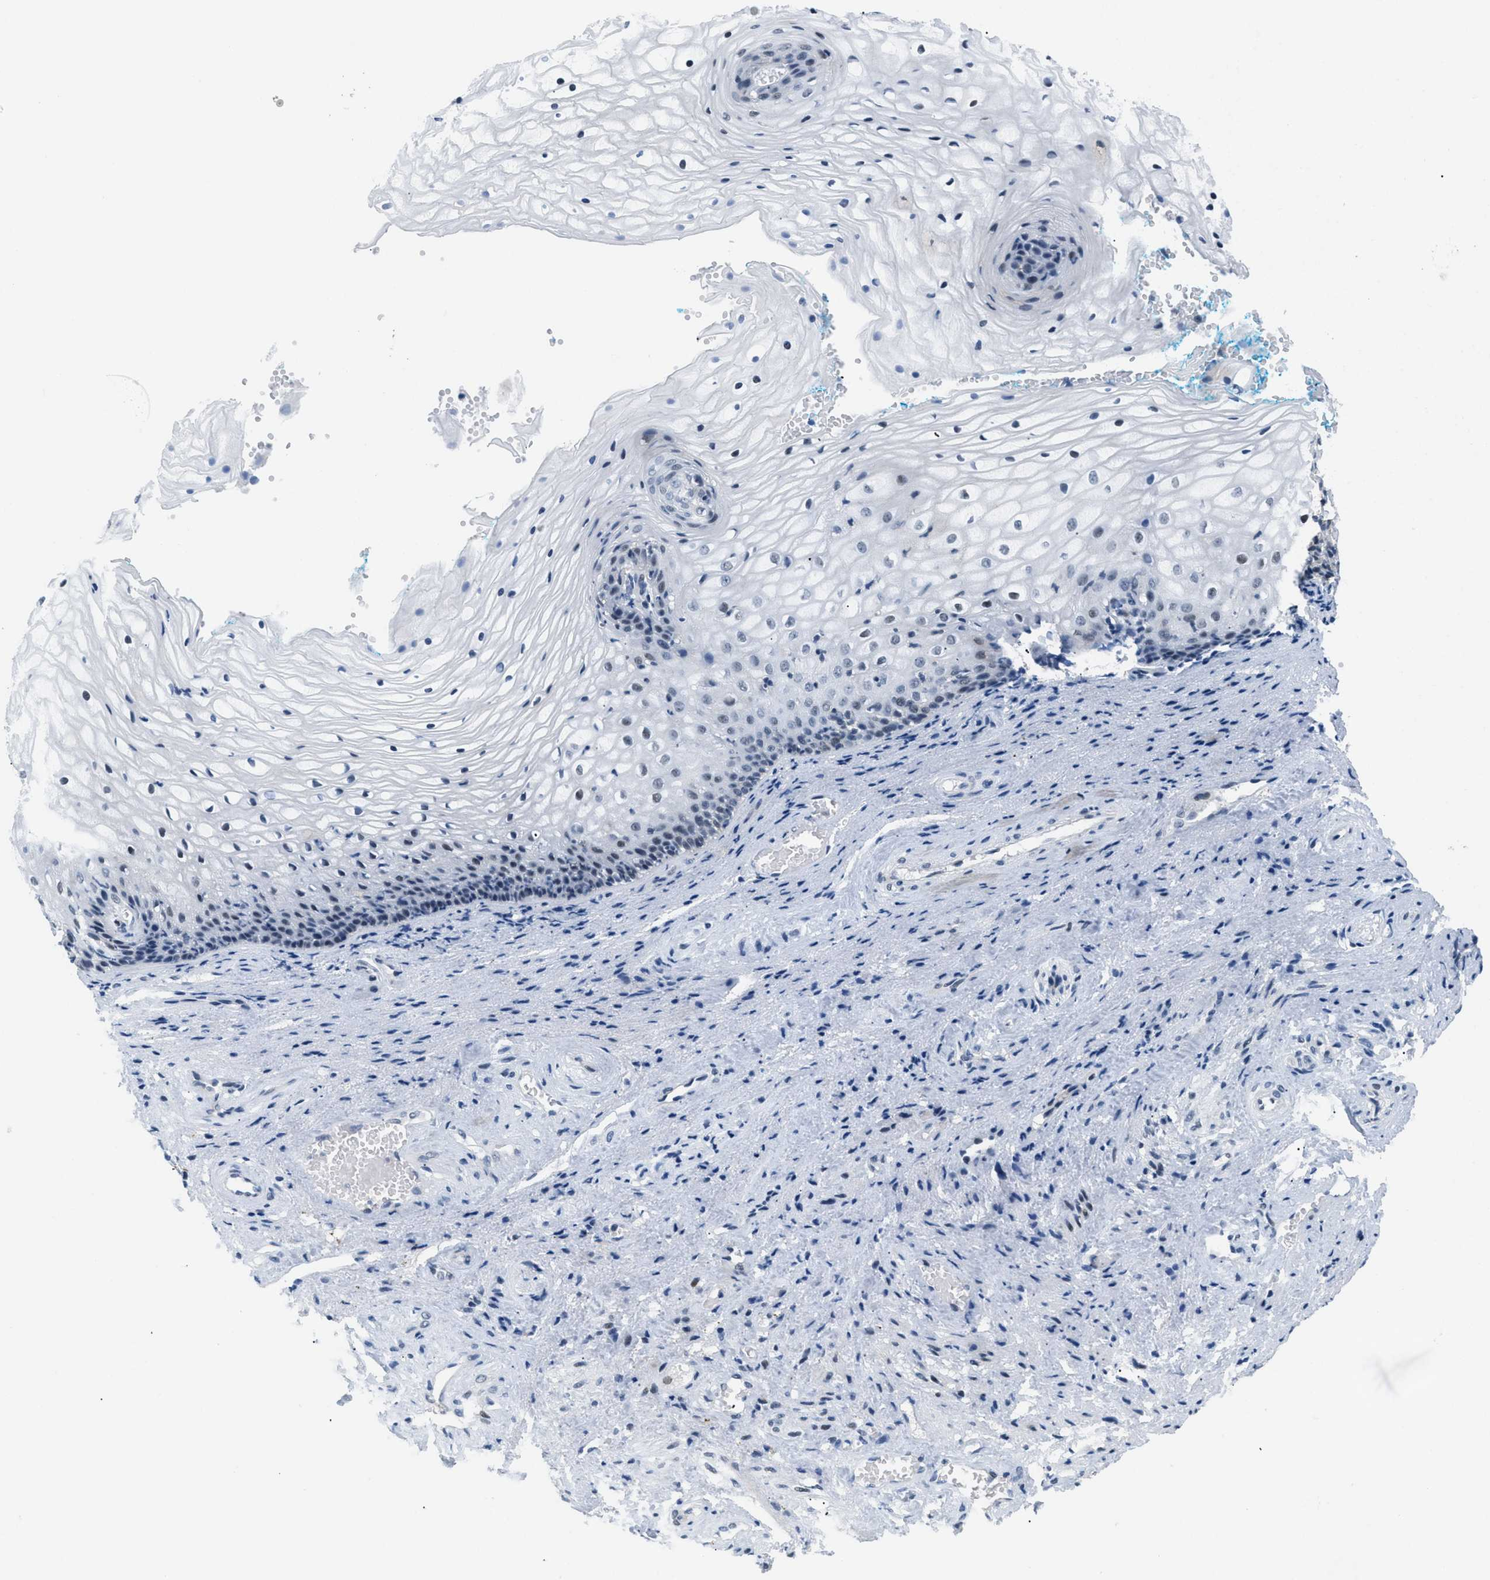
{"staining": {"intensity": "negative", "quantity": "none", "location": "none"}, "tissue": "vagina", "cell_type": "Squamous epithelial cells", "image_type": "normal", "snomed": [{"axis": "morphology", "description": "Normal tissue, NOS"}, {"axis": "topography", "description": "Vagina"}], "caption": "The IHC image has no significant positivity in squamous epithelial cells of vagina.", "gene": "KCNC3", "patient": {"sex": "female", "age": 34}}